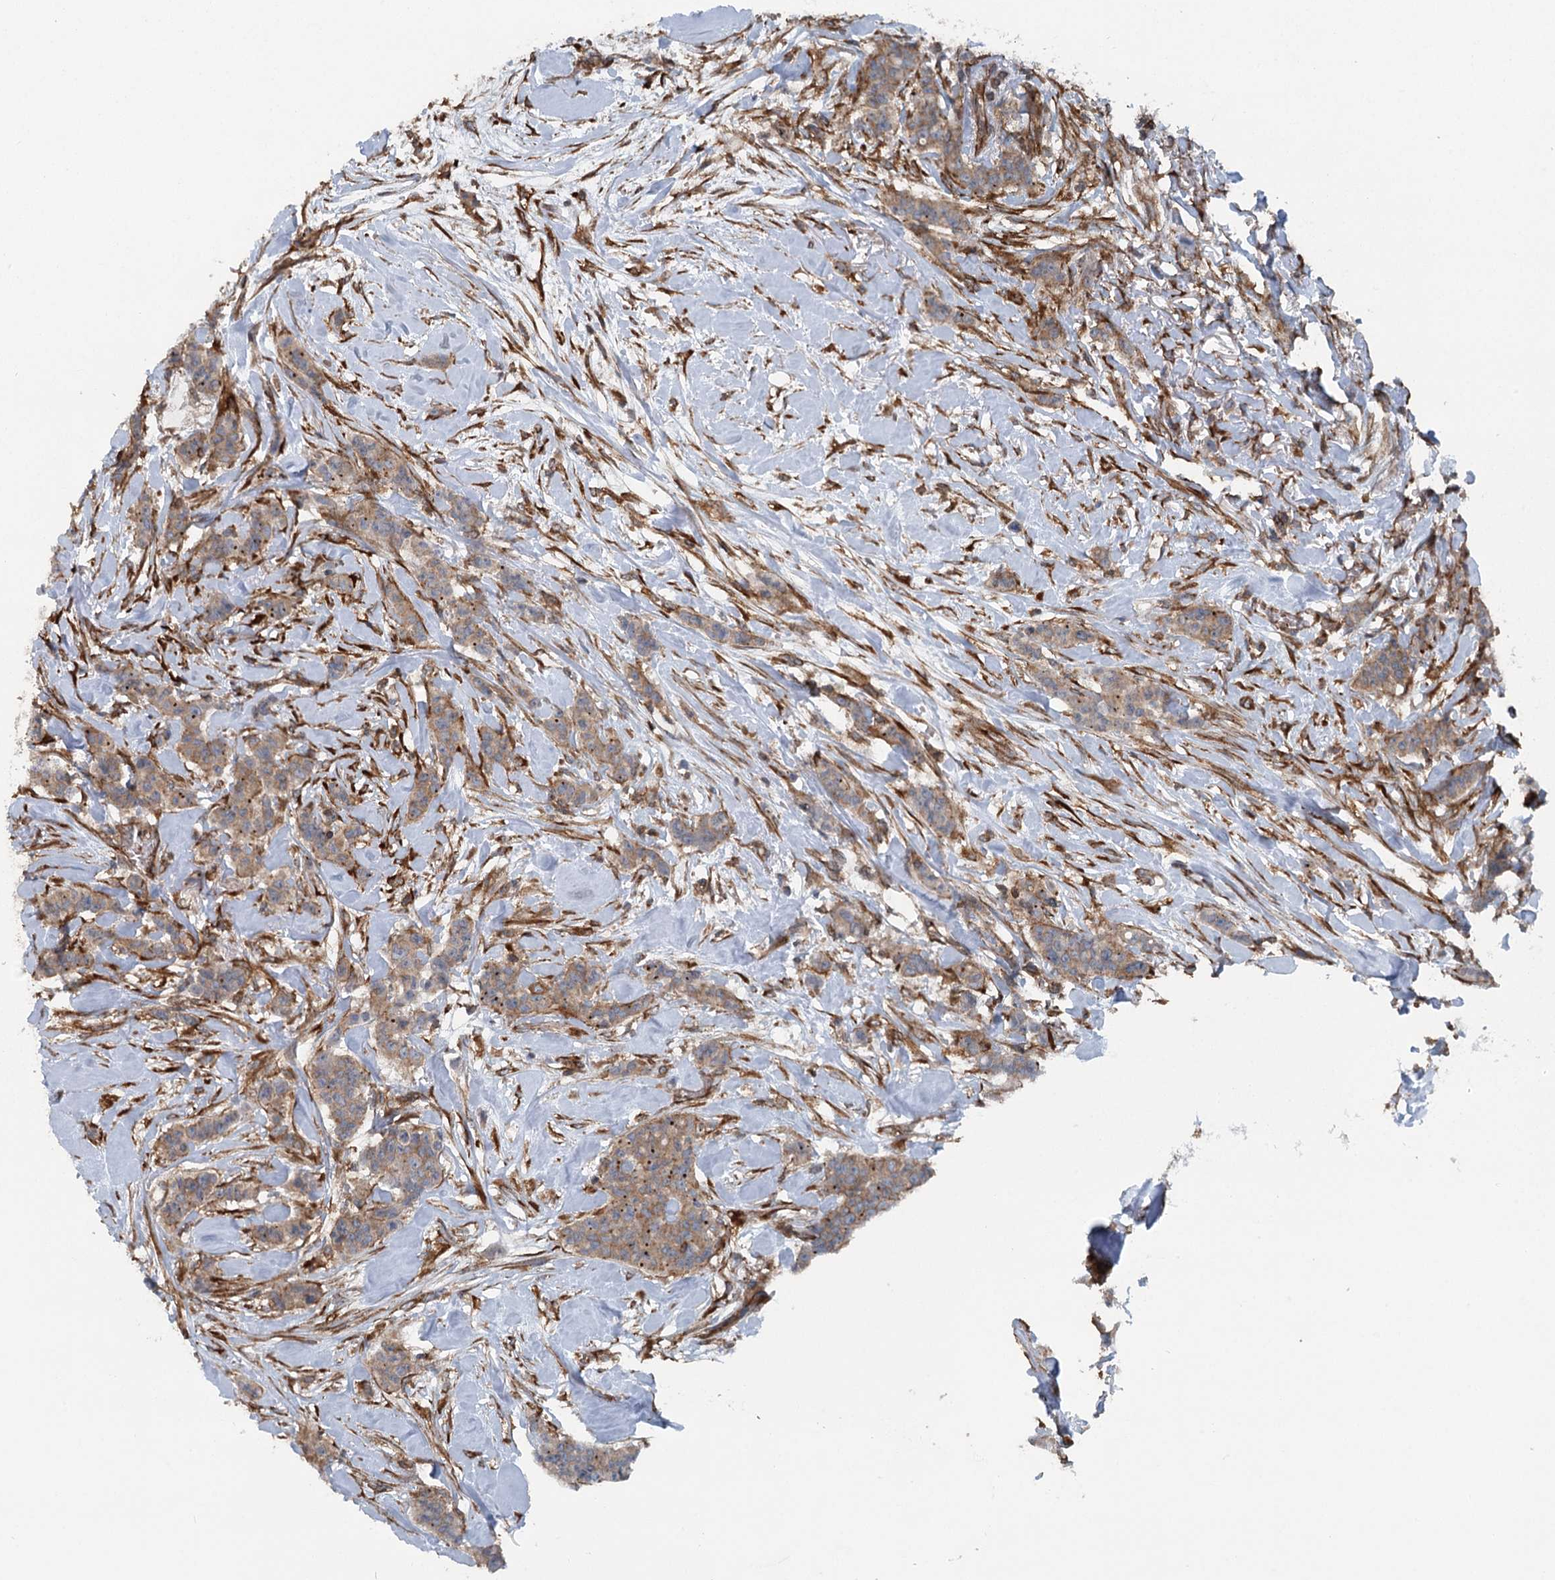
{"staining": {"intensity": "moderate", "quantity": ">75%", "location": "cytoplasmic/membranous"}, "tissue": "breast cancer", "cell_type": "Tumor cells", "image_type": "cancer", "snomed": [{"axis": "morphology", "description": "Duct carcinoma"}, {"axis": "topography", "description": "Breast"}], "caption": "Intraductal carcinoma (breast) stained with a brown dye shows moderate cytoplasmic/membranous positive staining in about >75% of tumor cells.", "gene": "IQSEC1", "patient": {"sex": "female", "age": 40}}